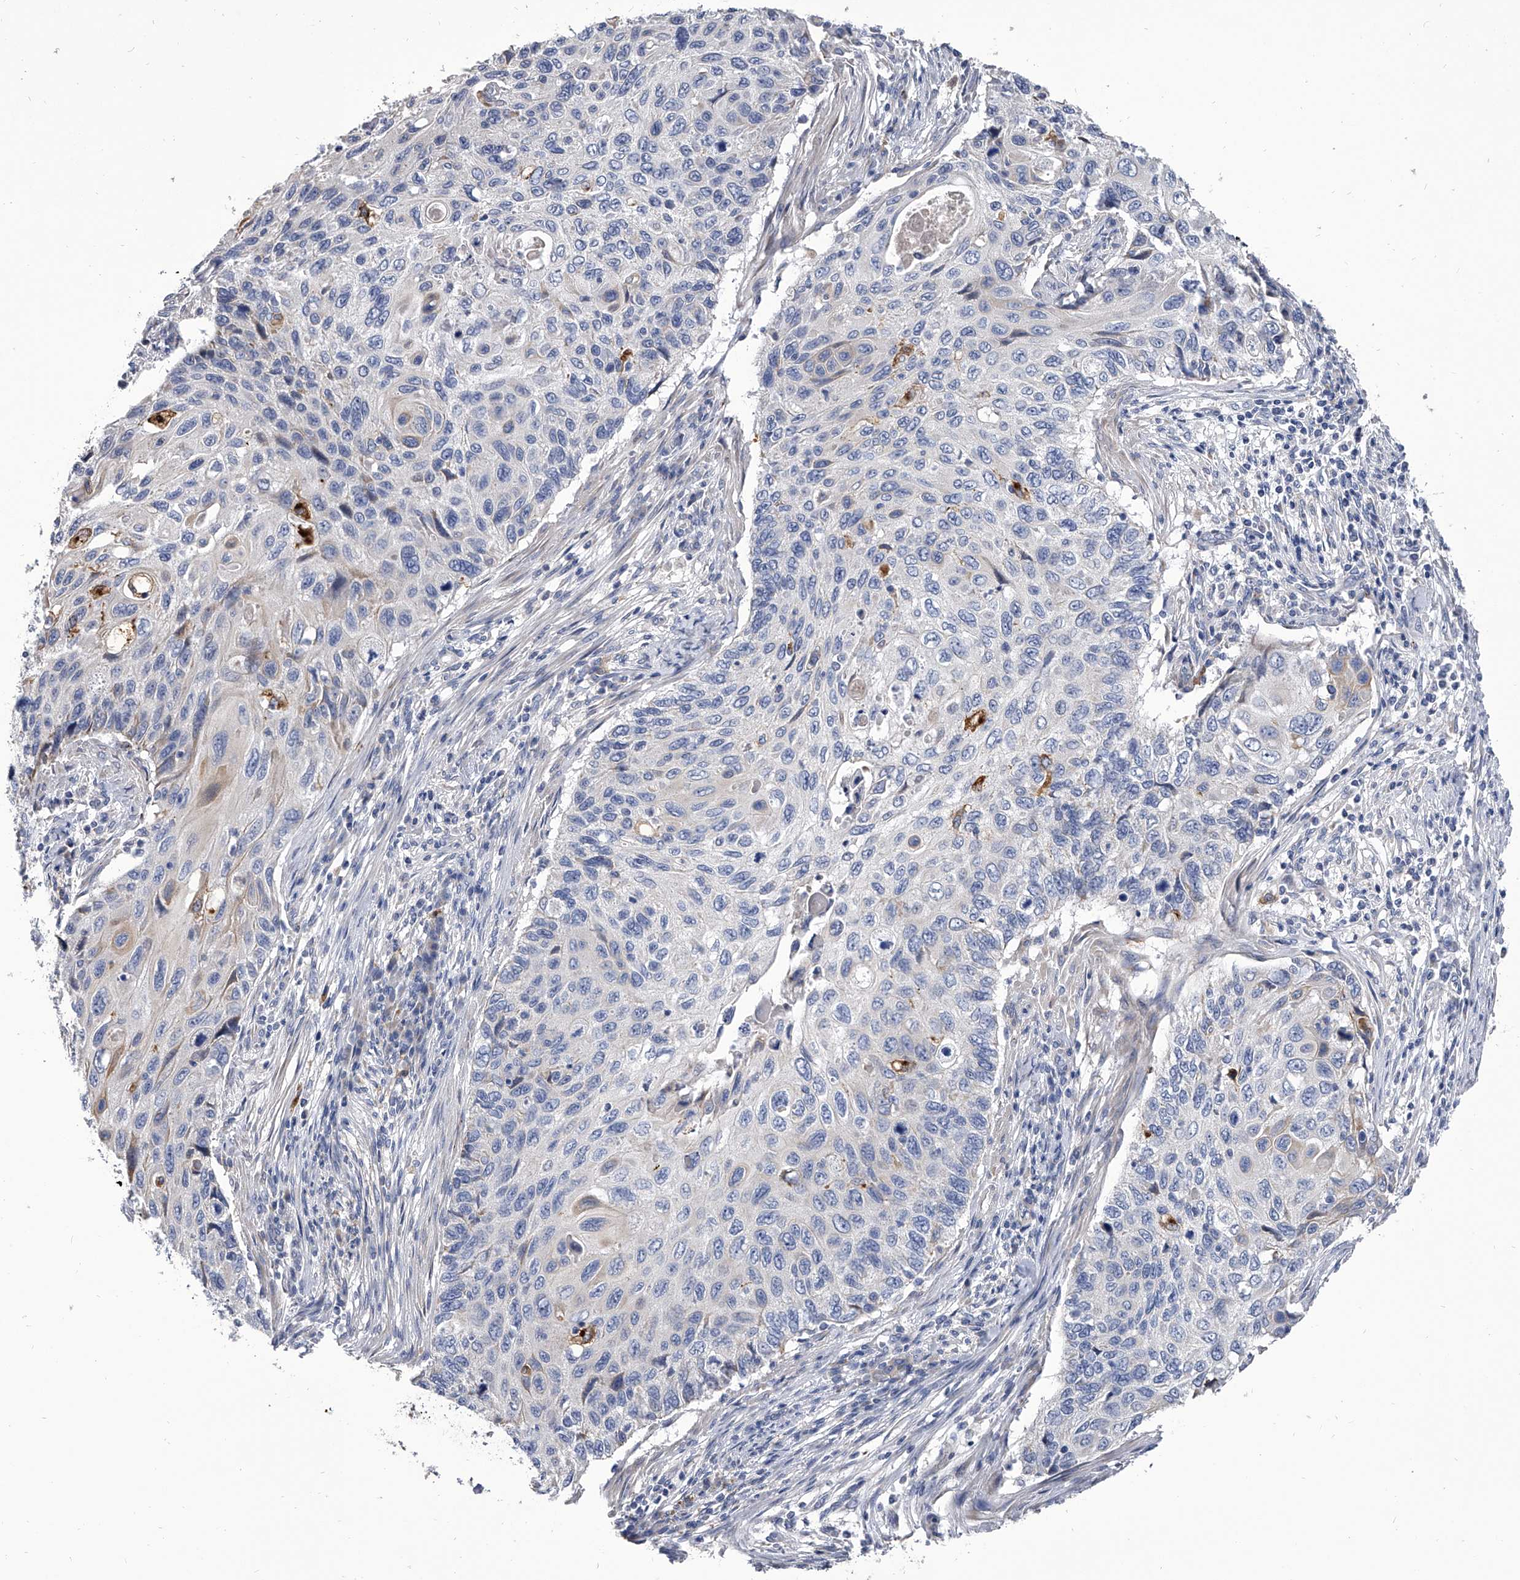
{"staining": {"intensity": "negative", "quantity": "none", "location": "none"}, "tissue": "cervical cancer", "cell_type": "Tumor cells", "image_type": "cancer", "snomed": [{"axis": "morphology", "description": "Squamous cell carcinoma, NOS"}, {"axis": "topography", "description": "Cervix"}], "caption": "Tumor cells show no significant protein staining in cervical cancer (squamous cell carcinoma).", "gene": "SPP1", "patient": {"sex": "female", "age": 70}}